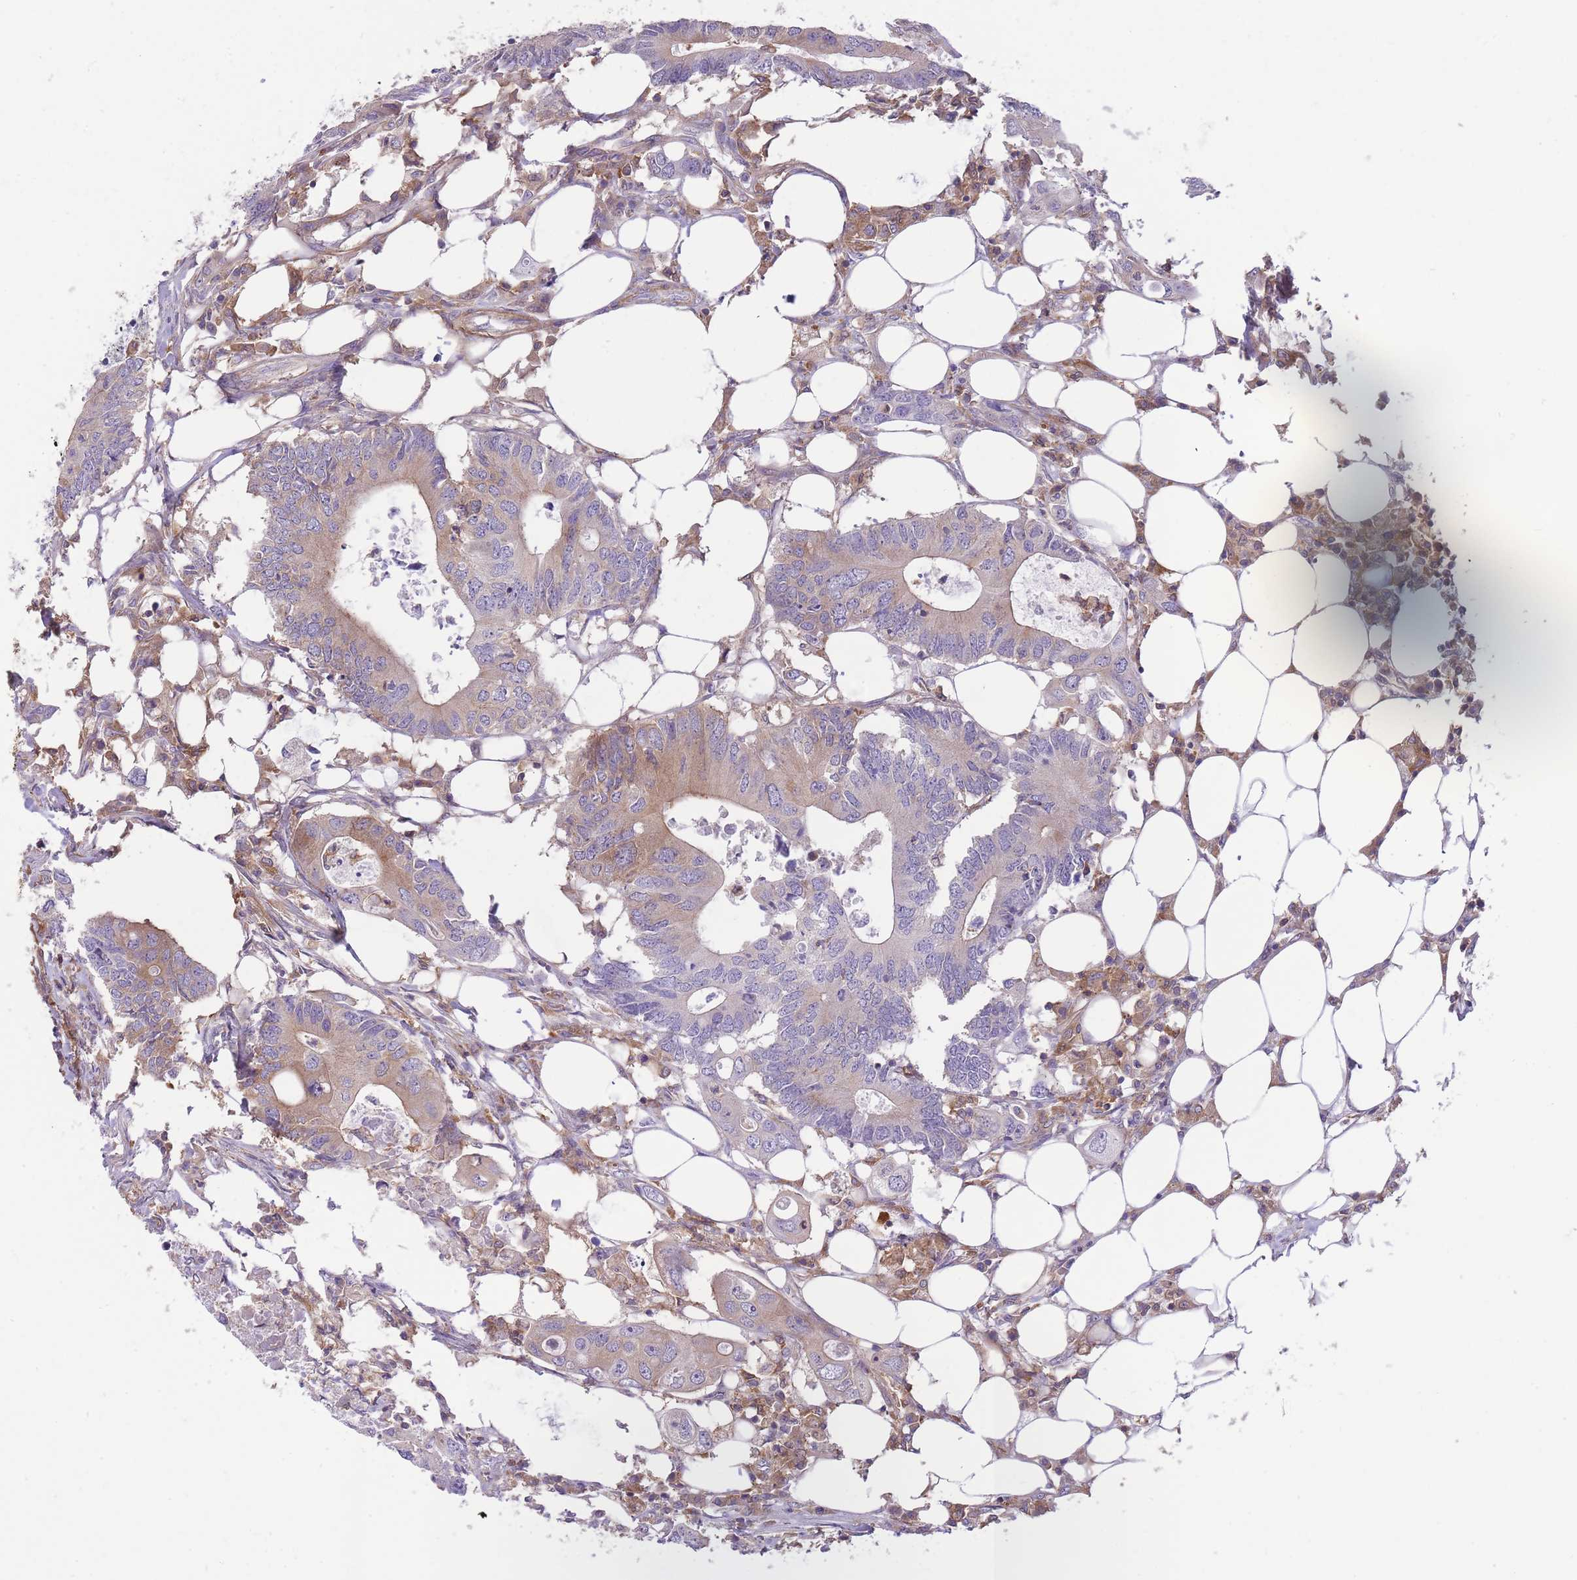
{"staining": {"intensity": "moderate", "quantity": "25%-75%", "location": "cytoplasmic/membranous"}, "tissue": "colorectal cancer", "cell_type": "Tumor cells", "image_type": "cancer", "snomed": [{"axis": "morphology", "description": "Adenocarcinoma, NOS"}, {"axis": "topography", "description": "Colon"}], "caption": "Colorectal adenocarcinoma stained with DAB immunohistochemistry shows medium levels of moderate cytoplasmic/membranous staining in approximately 25%-75% of tumor cells. The staining was performed using DAB (3,3'-diaminobenzidine) to visualize the protein expression in brown, while the nuclei were stained in blue with hematoxylin (Magnification: 20x).", "gene": "PRKAR1A", "patient": {"sex": "male", "age": 71}}